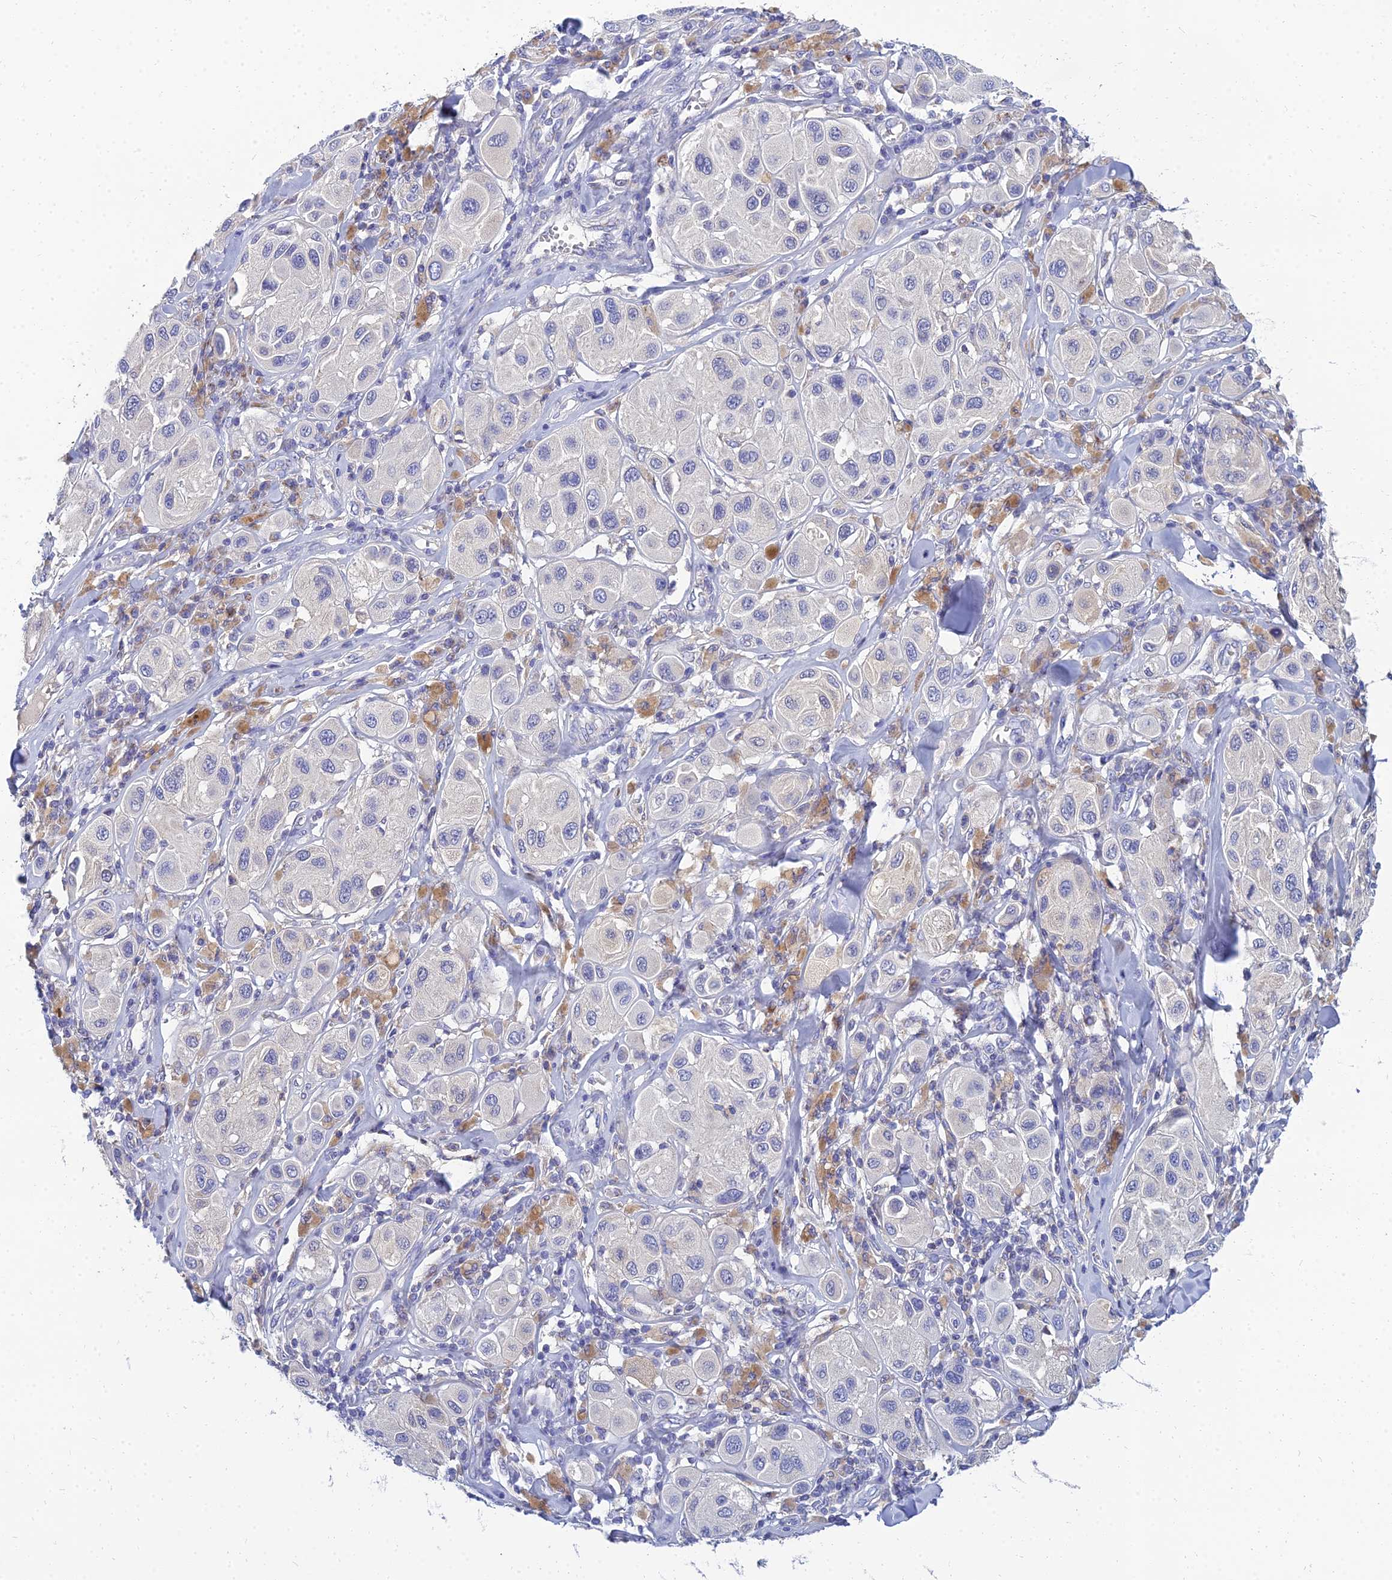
{"staining": {"intensity": "negative", "quantity": "none", "location": "none"}, "tissue": "melanoma", "cell_type": "Tumor cells", "image_type": "cancer", "snomed": [{"axis": "morphology", "description": "Malignant melanoma, Metastatic site"}, {"axis": "topography", "description": "Skin"}], "caption": "There is no significant staining in tumor cells of malignant melanoma (metastatic site).", "gene": "NPY", "patient": {"sex": "male", "age": 41}}